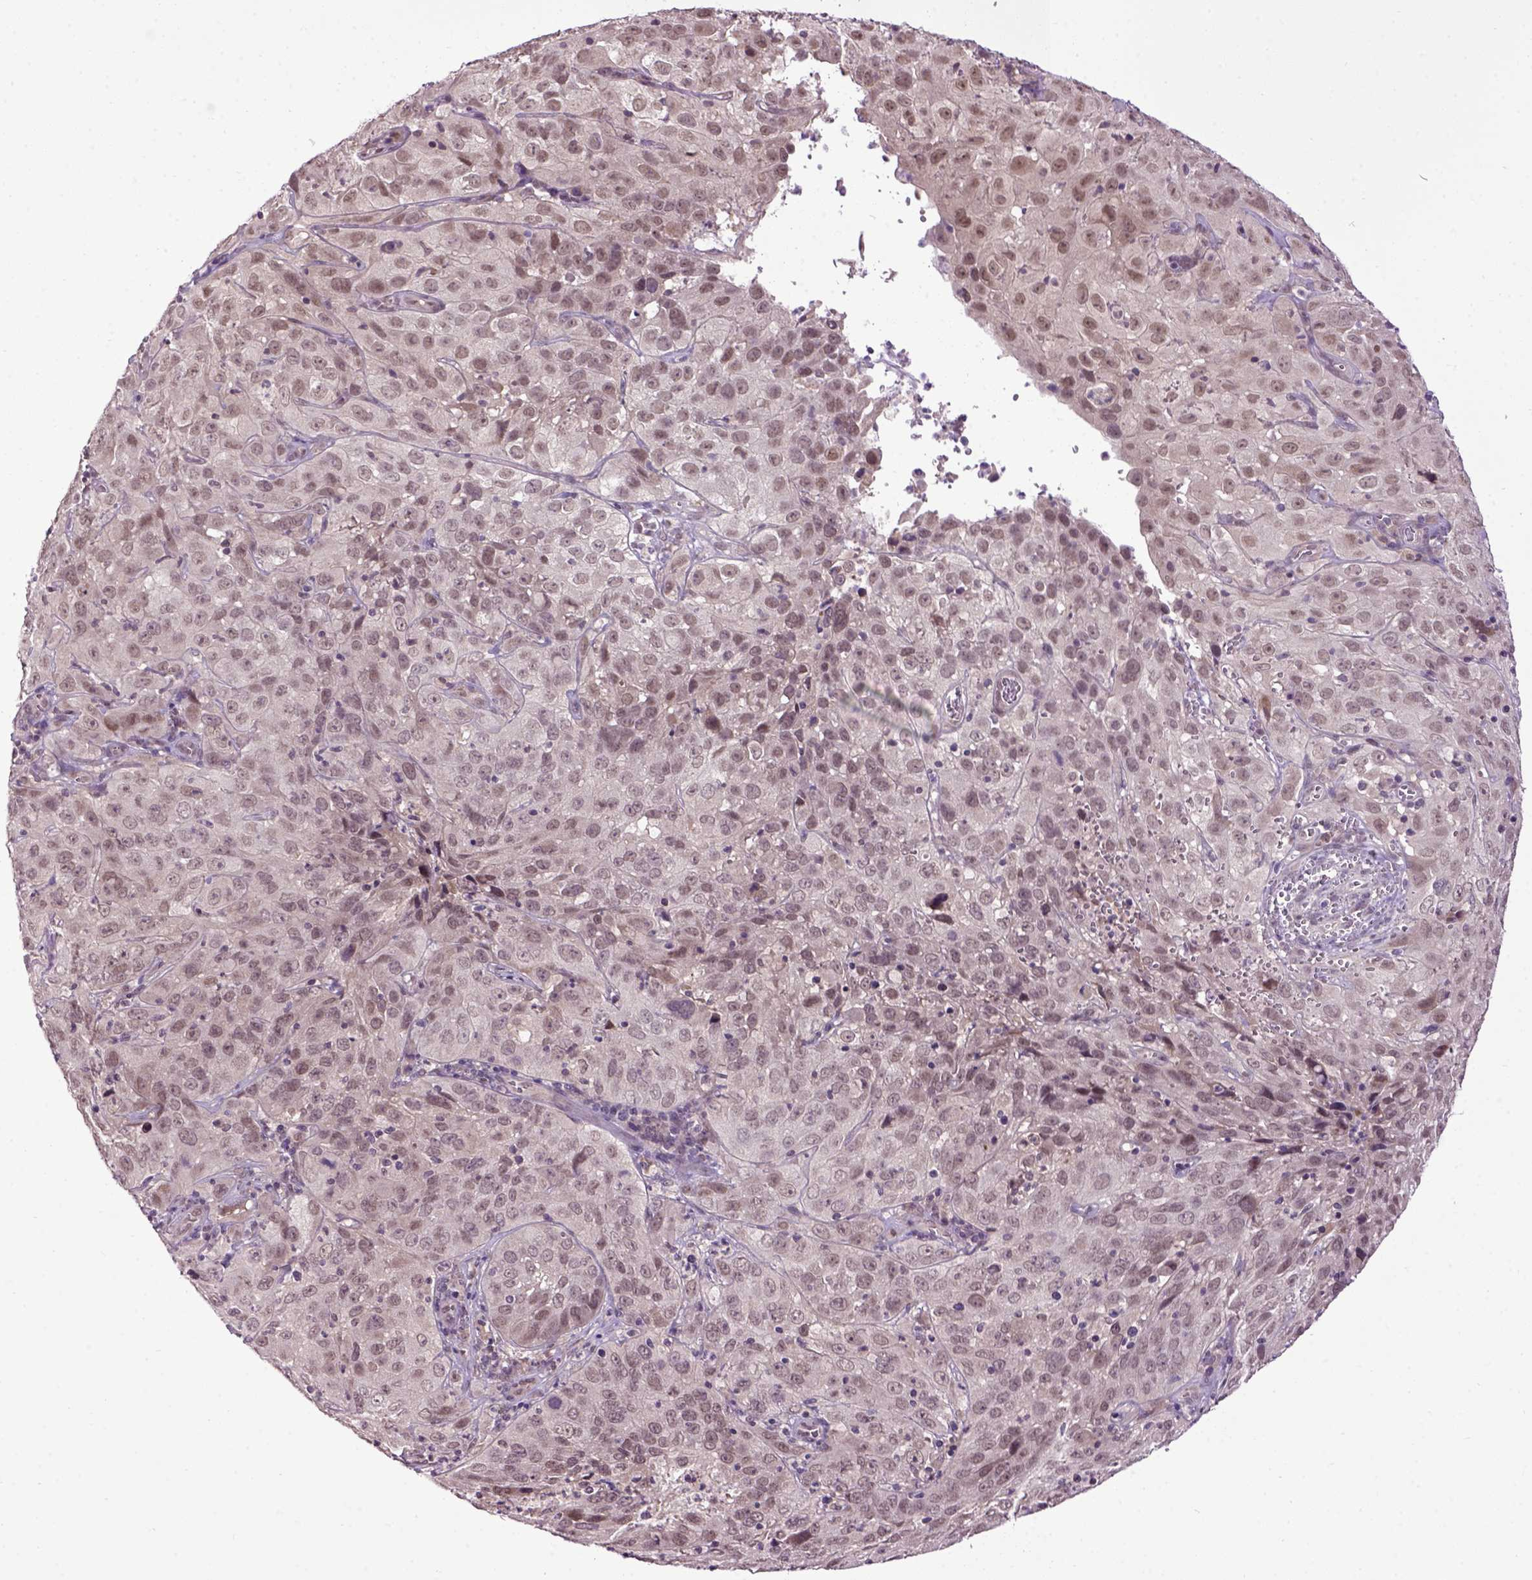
{"staining": {"intensity": "moderate", "quantity": "<25%", "location": "nuclear"}, "tissue": "cervical cancer", "cell_type": "Tumor cells", "image_type": "cancer", "snomed": [{"axis": "morphology", "description": "Squamous cell carcinoma, NOS"}, {"axis": "topography", "description": "Cervix"}], "caption": "Immunohistochemical staining of cervical cancer shows low levels of moderate nuclear protein expression in approximately <25% of tumor cells.", "gene": "RAB43", "patient": {"sex": "female", "age": 32}}